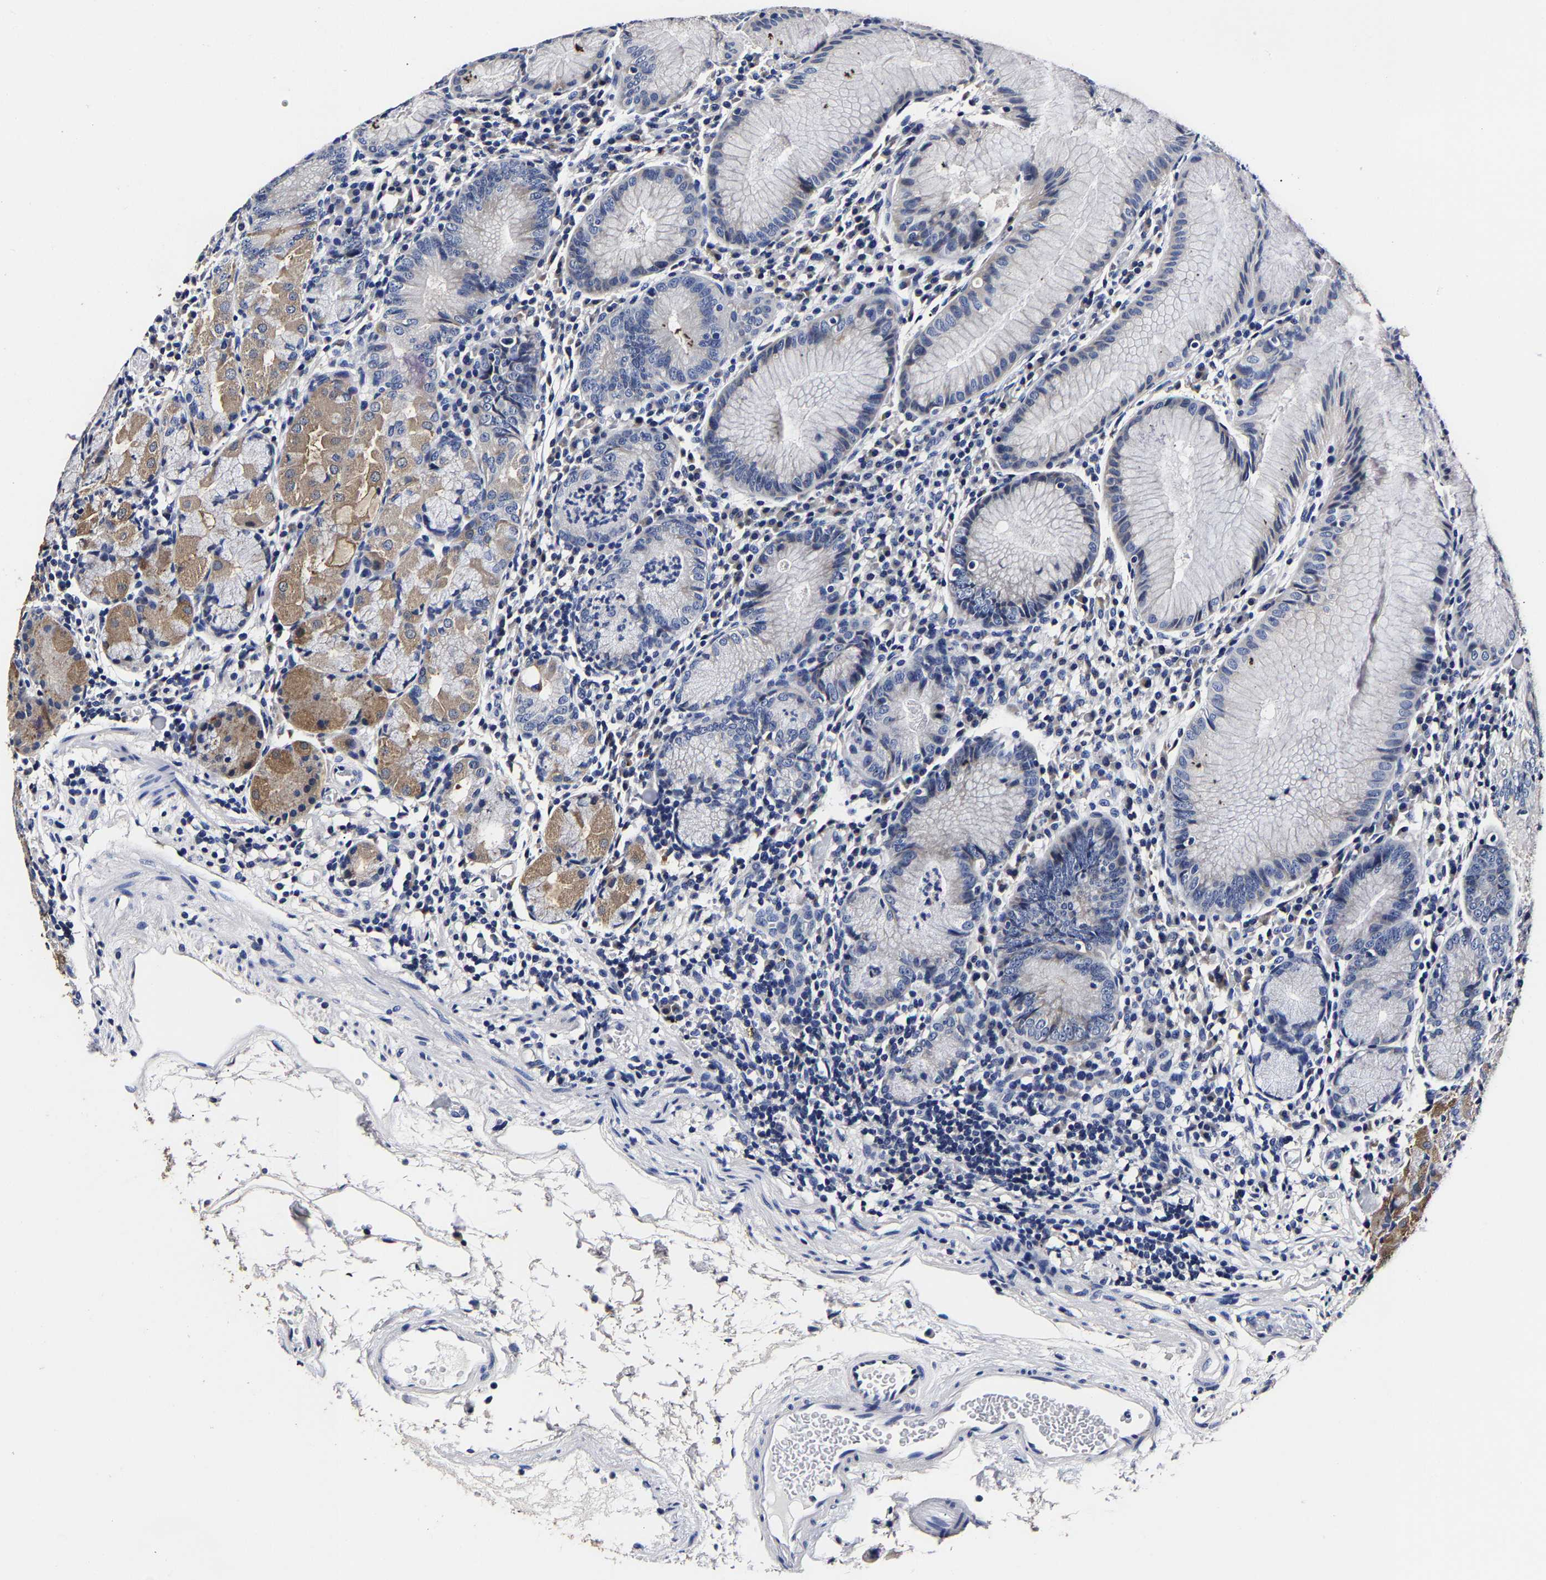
{"staining": {"intensity": "weak", "quantity": "25%-75%", "location": "cytoplasmic/membranous"}, "tissue": "stomach", "cell_type": "Glandular cells", "image_type": "normal", "snomed": [{"axis": "morphology", "description": "Normal tissue, NOS"}, {"axis": "topography", "description": "Stomach"}, {"axis": "topography", "description": "Stomach, lower"}], "caption": "This photomicrograph reveals IHC staining of normal human stomach, with low weak cytoplasmic/membranous expression in about 25%-75% of glandular cells.", "gene": "AKAP4", "patient": {"sex": "female", "age": 75}}